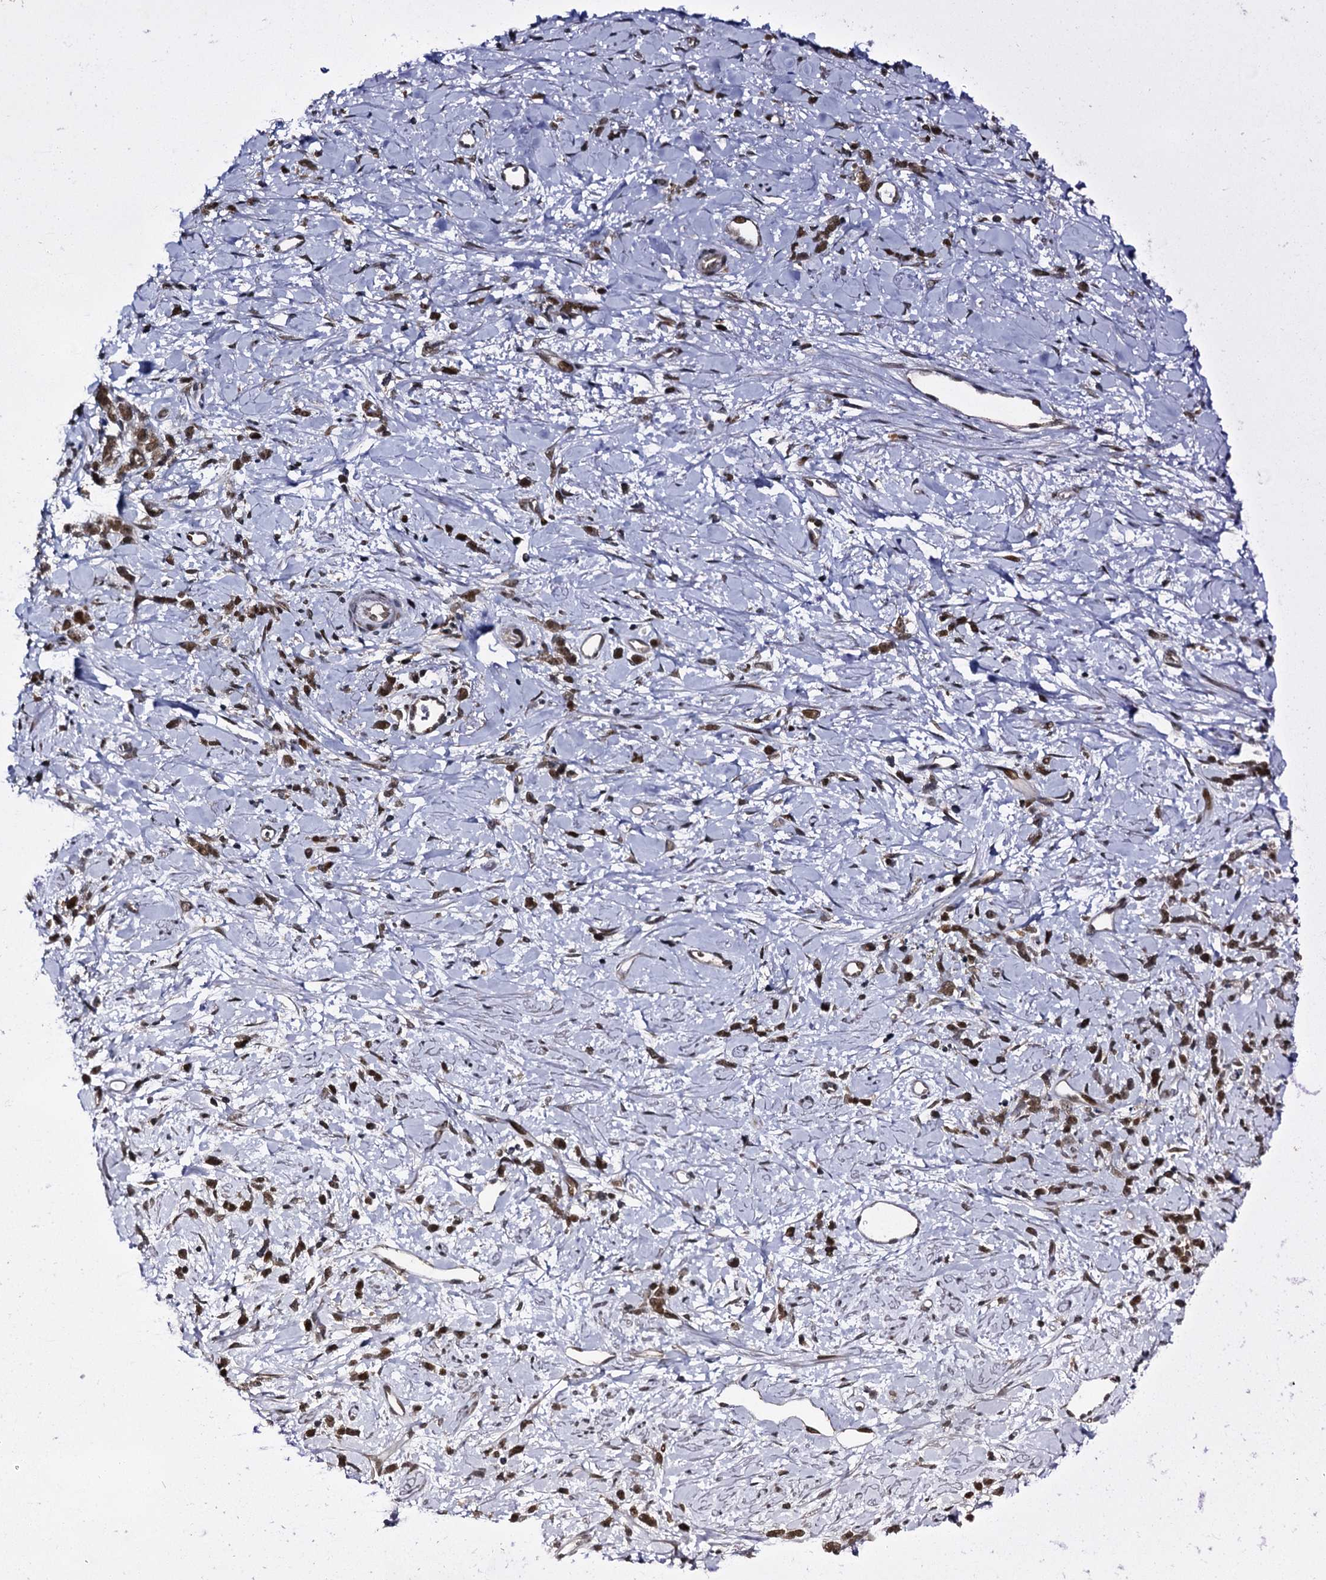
{"staining": {"intensity": "moderate", "quantity": ">75%", "location": "nuclear"}, "tissue": "stomach cancer", "cell_type": "Tumor cells", "image_type": "cancer", "snomed": [{"axis": "morphology", "description": "Adenocarcinoma, NOS"}, {"axis": "topography", "description": "Stomach"}], "caption": "An IHC histopathology image of neoplastic tissue is shown. Protein staining in brown labels moderate nuclear positivity in stomach cancer (adenocarcinoma) within tumor cells. (DAB IHC, brown staining for protein, blue staining for nuclei).", "gene": "RUFY2", "patient": {"sex": "female", "age": 60}}